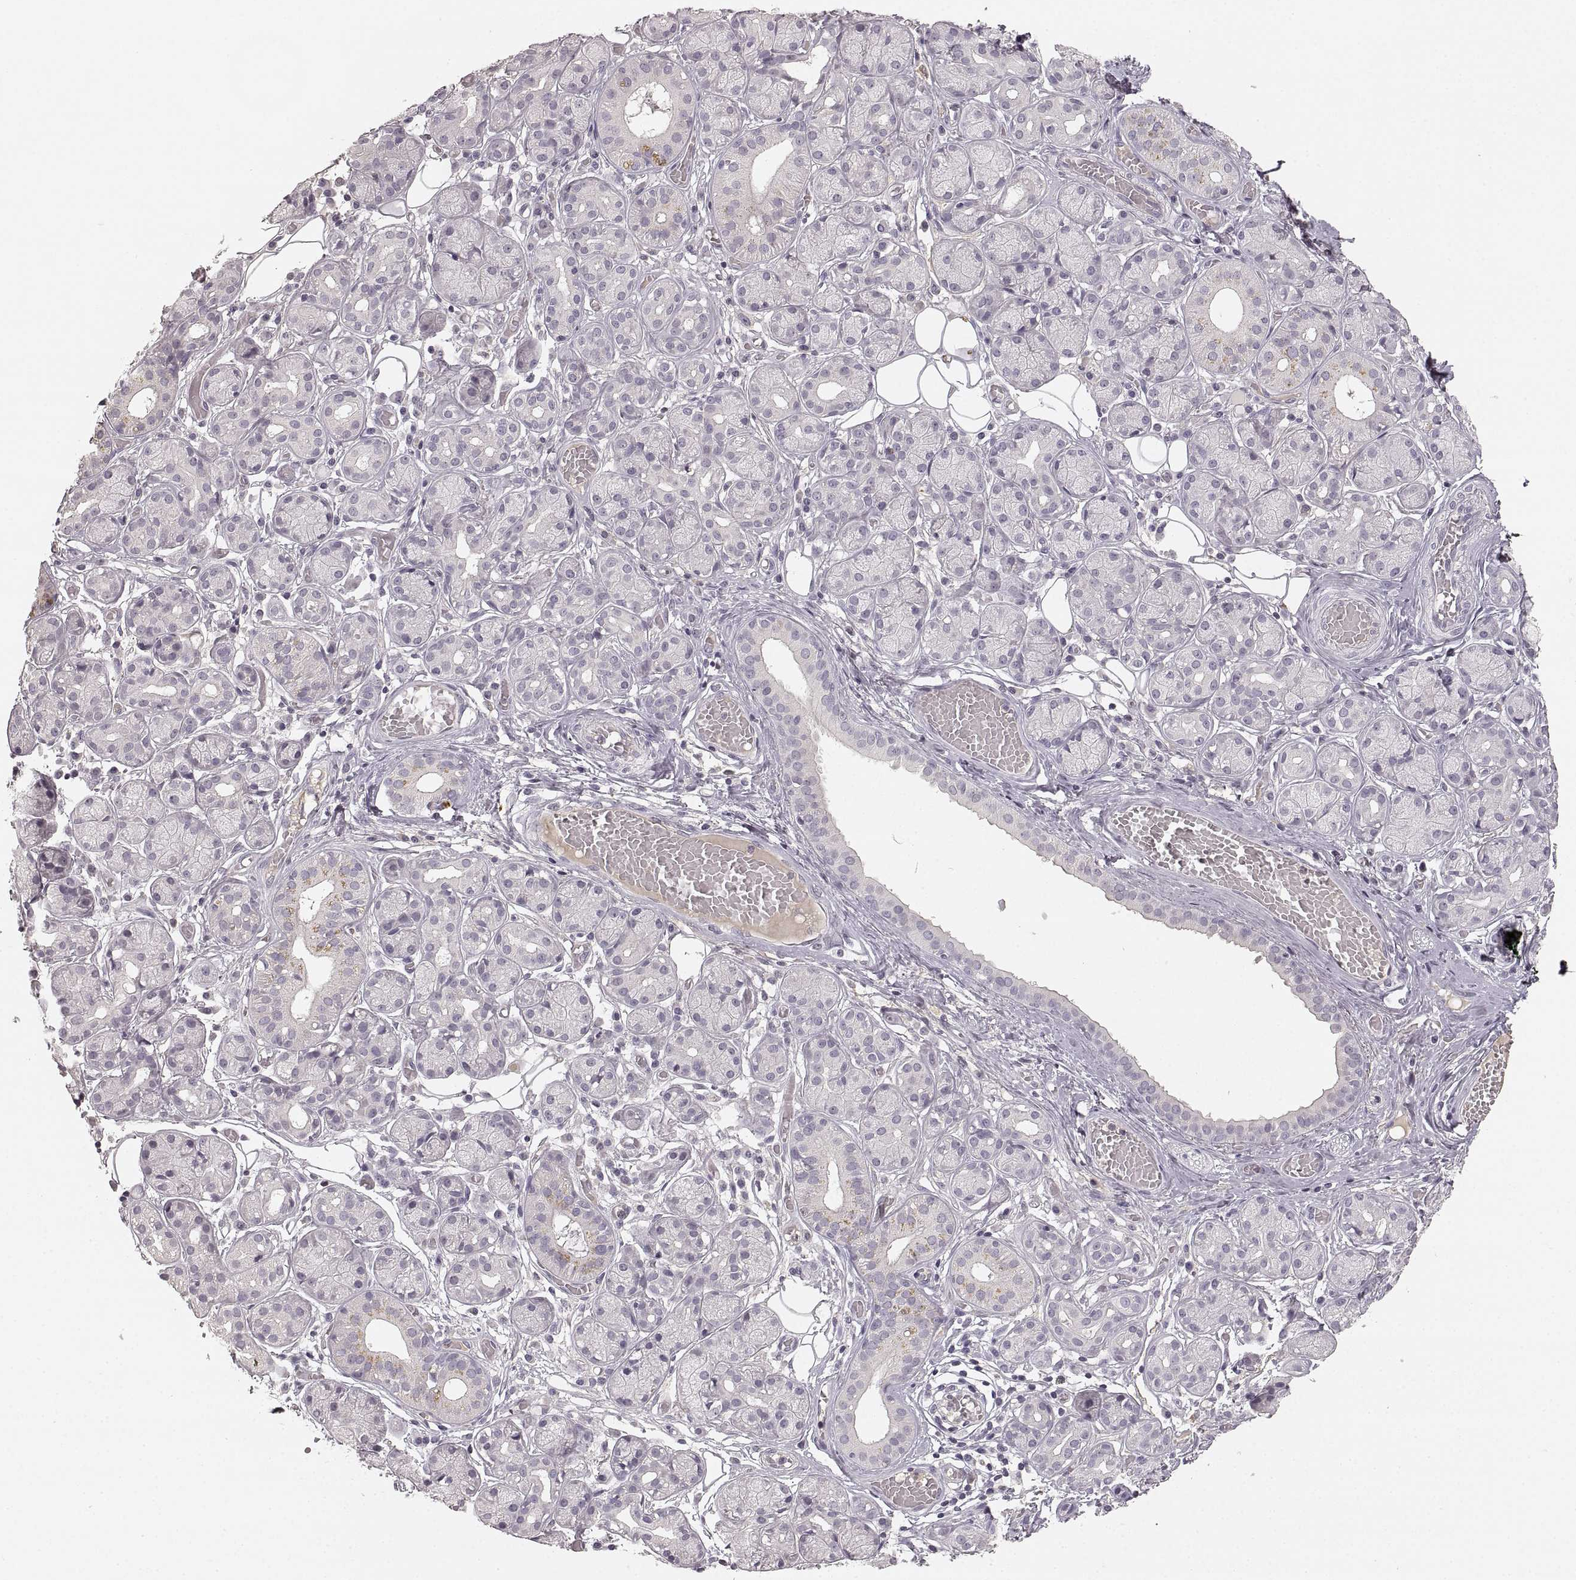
{"staining": {"intensity": "negative", "quantity": "none", "location": "none"}, "tissue": "salivary gland", "cell_type": "Glandular cells", "image_type": "normal", "snomed": [{"axis": "morphology", "description": "Normal tissue, NOS"}, {"axis": "topography", "description": "Salivary gland"}, {"axis": "topography", "description": "Peripheral nerve tissue"}], "caption": "Micrograph shows no protein staining in glandular cells of unremarkable salivary gland. Brightfield microscopy of immunohistochemistry stained with DAB (3,3'-diaminobenzidine) (brown) and hematoxylin (blue), captured at high magnification.", "gene": "RUNDC3A", "patient": {"sex": "male", "age": 71}}